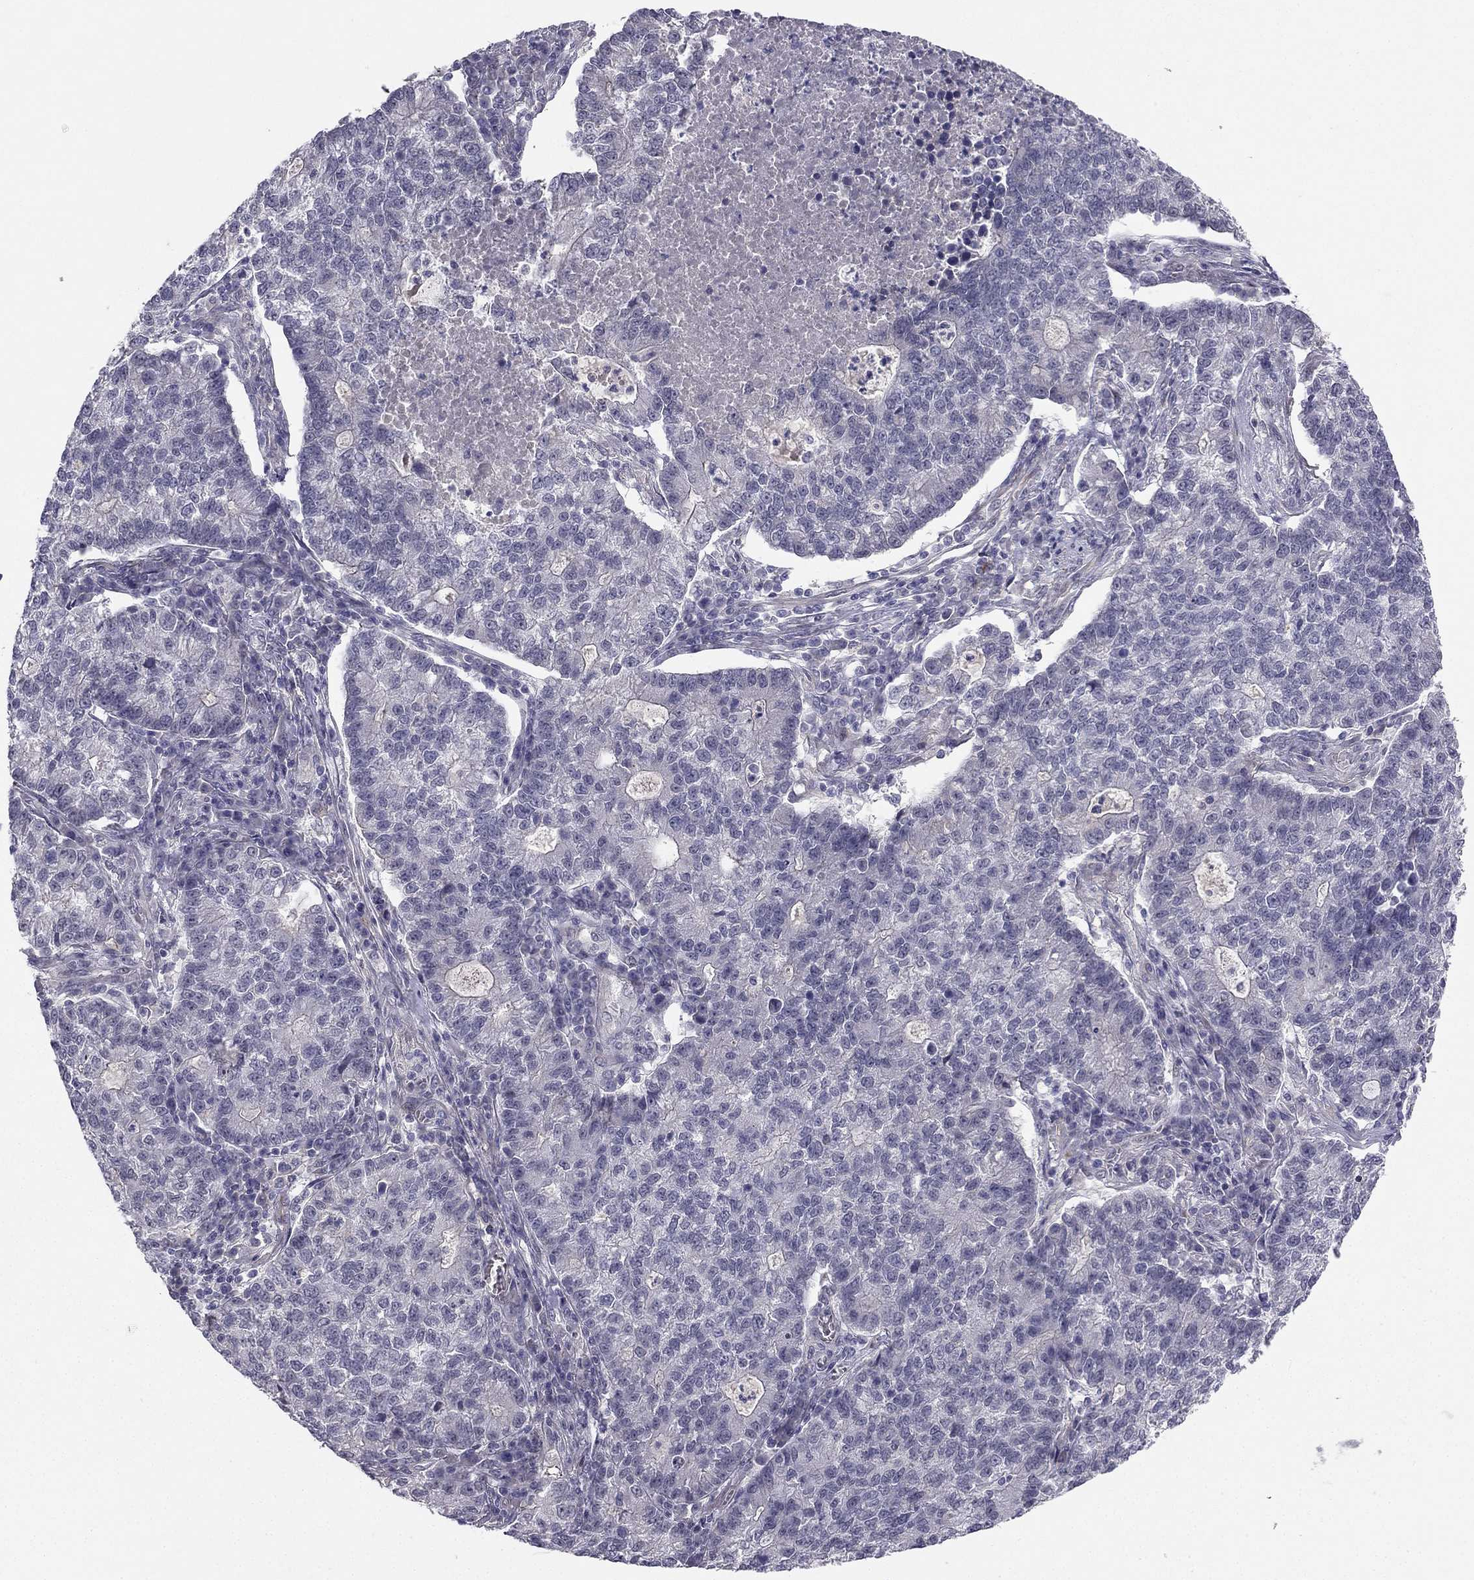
{"staining": {"intensity": "moderate", "quantity": "<25%", "location": "cytoplasmic/membranous"}, "tissue": "lung cancer", "cell_type": "Tumor cells", "image_type": "cancer", "snomed": [{"axis": "morphology", "description": "Adenocarcinoma, NOS"}, {"axis": "topography", "description": "Lung"}], "caption": "Adenocarcinoma (lung) was stained to show a protein in brown. There is low levels of moderate cytoplasmic/membranous expression in about <25% of tumor cells.", "gene": "CHST8", "patient": {"sex": "male", "age": 57}}